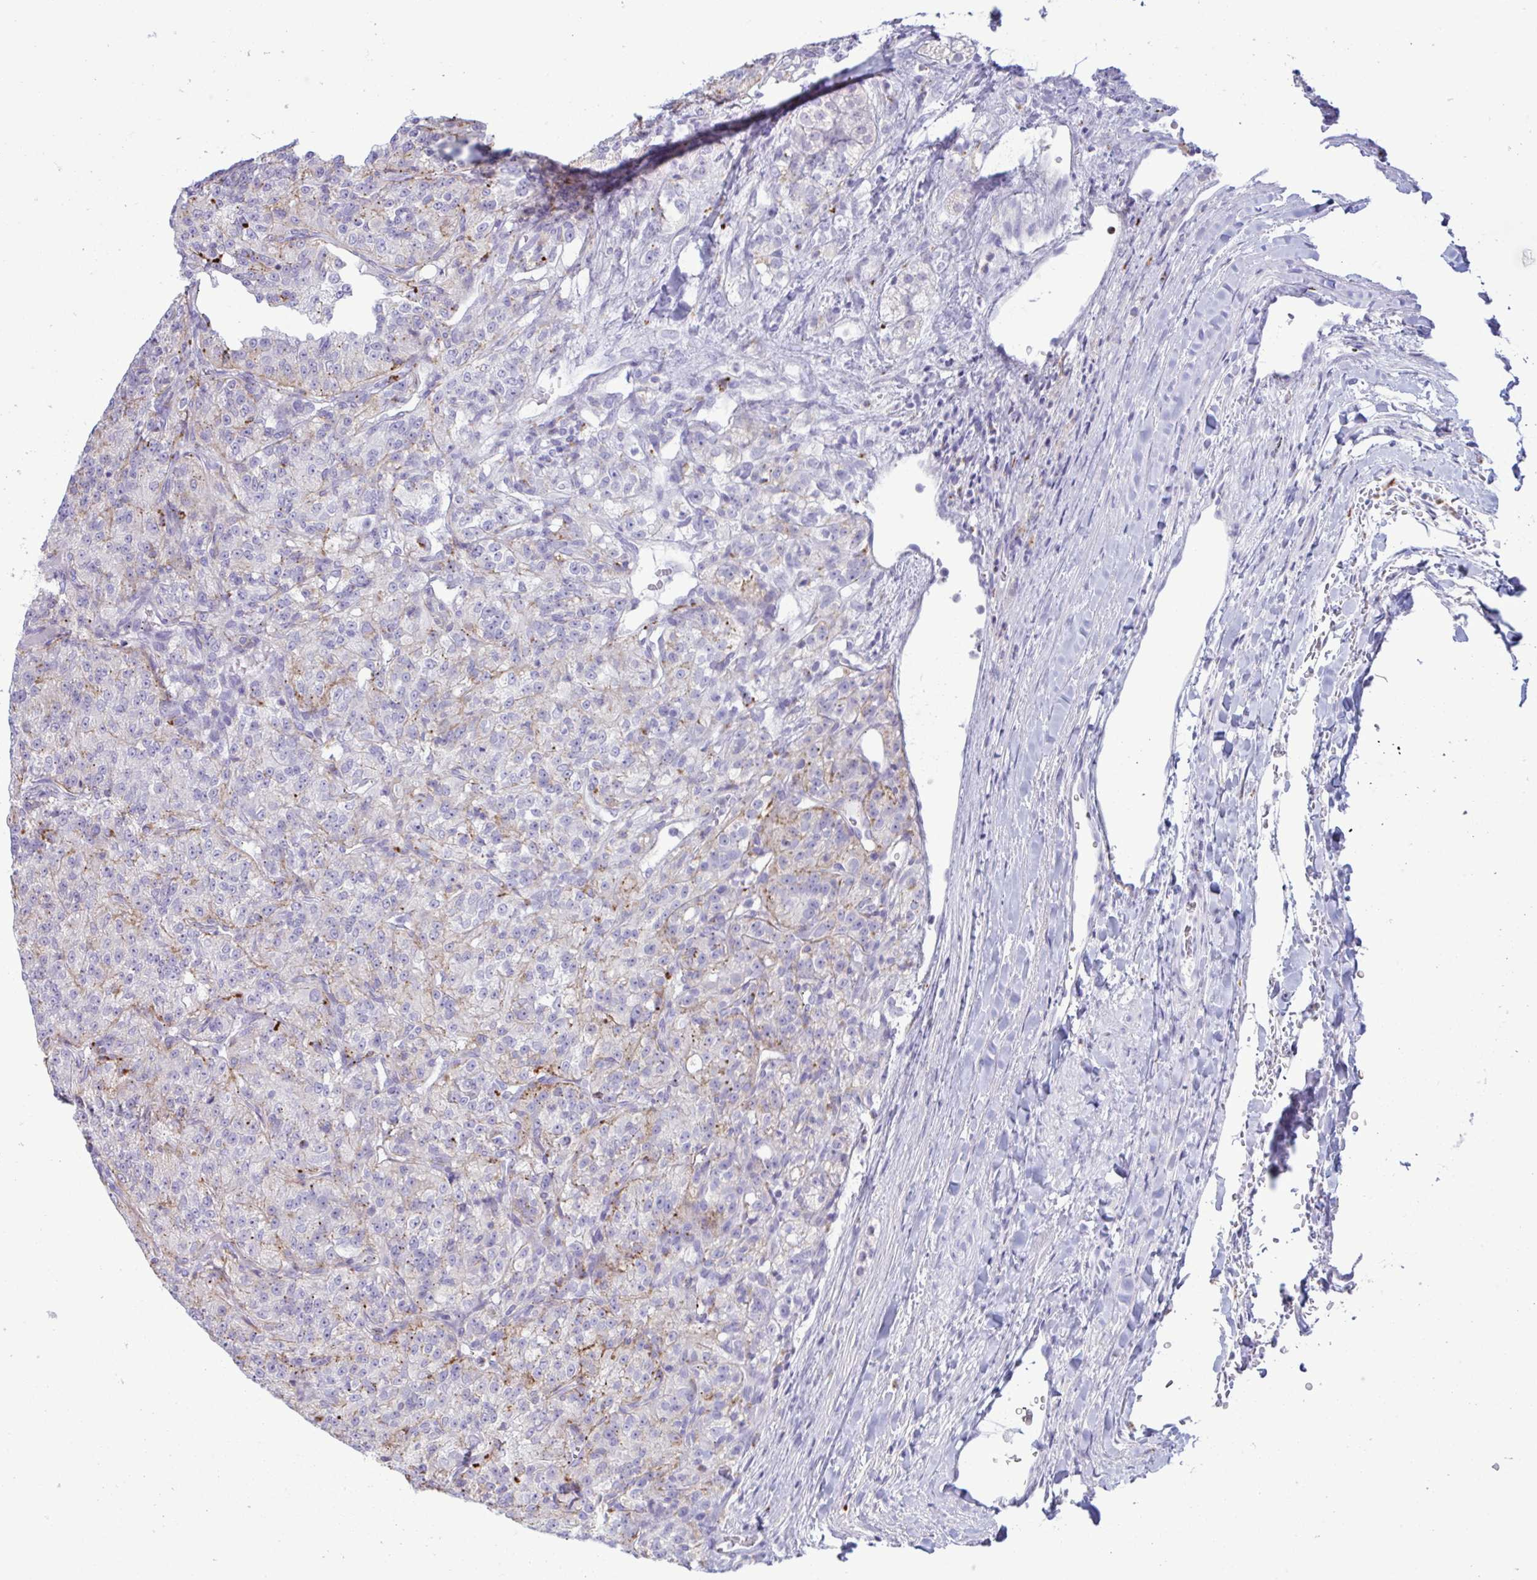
{"staining": {"intensity": "negative", "quantity": "none", "location": "none"}, "tissue": "renal cancer", "cell_type": "Tumor cells", "image_type": "cancer", "snomed": [{"axis": "morphology", "description": "Adenocarcinoma, NOS"}, {"axis": "topography", "description": "Kidney"}], "caption": "Immunohistochemistry (IHC) image of human renal cancer (adenocarcinoma) stained for a protein (brown), which exhibits no staining in tumor cells.", "gene": "XCL1", "patient": {"sex": "female", "age": 63}}